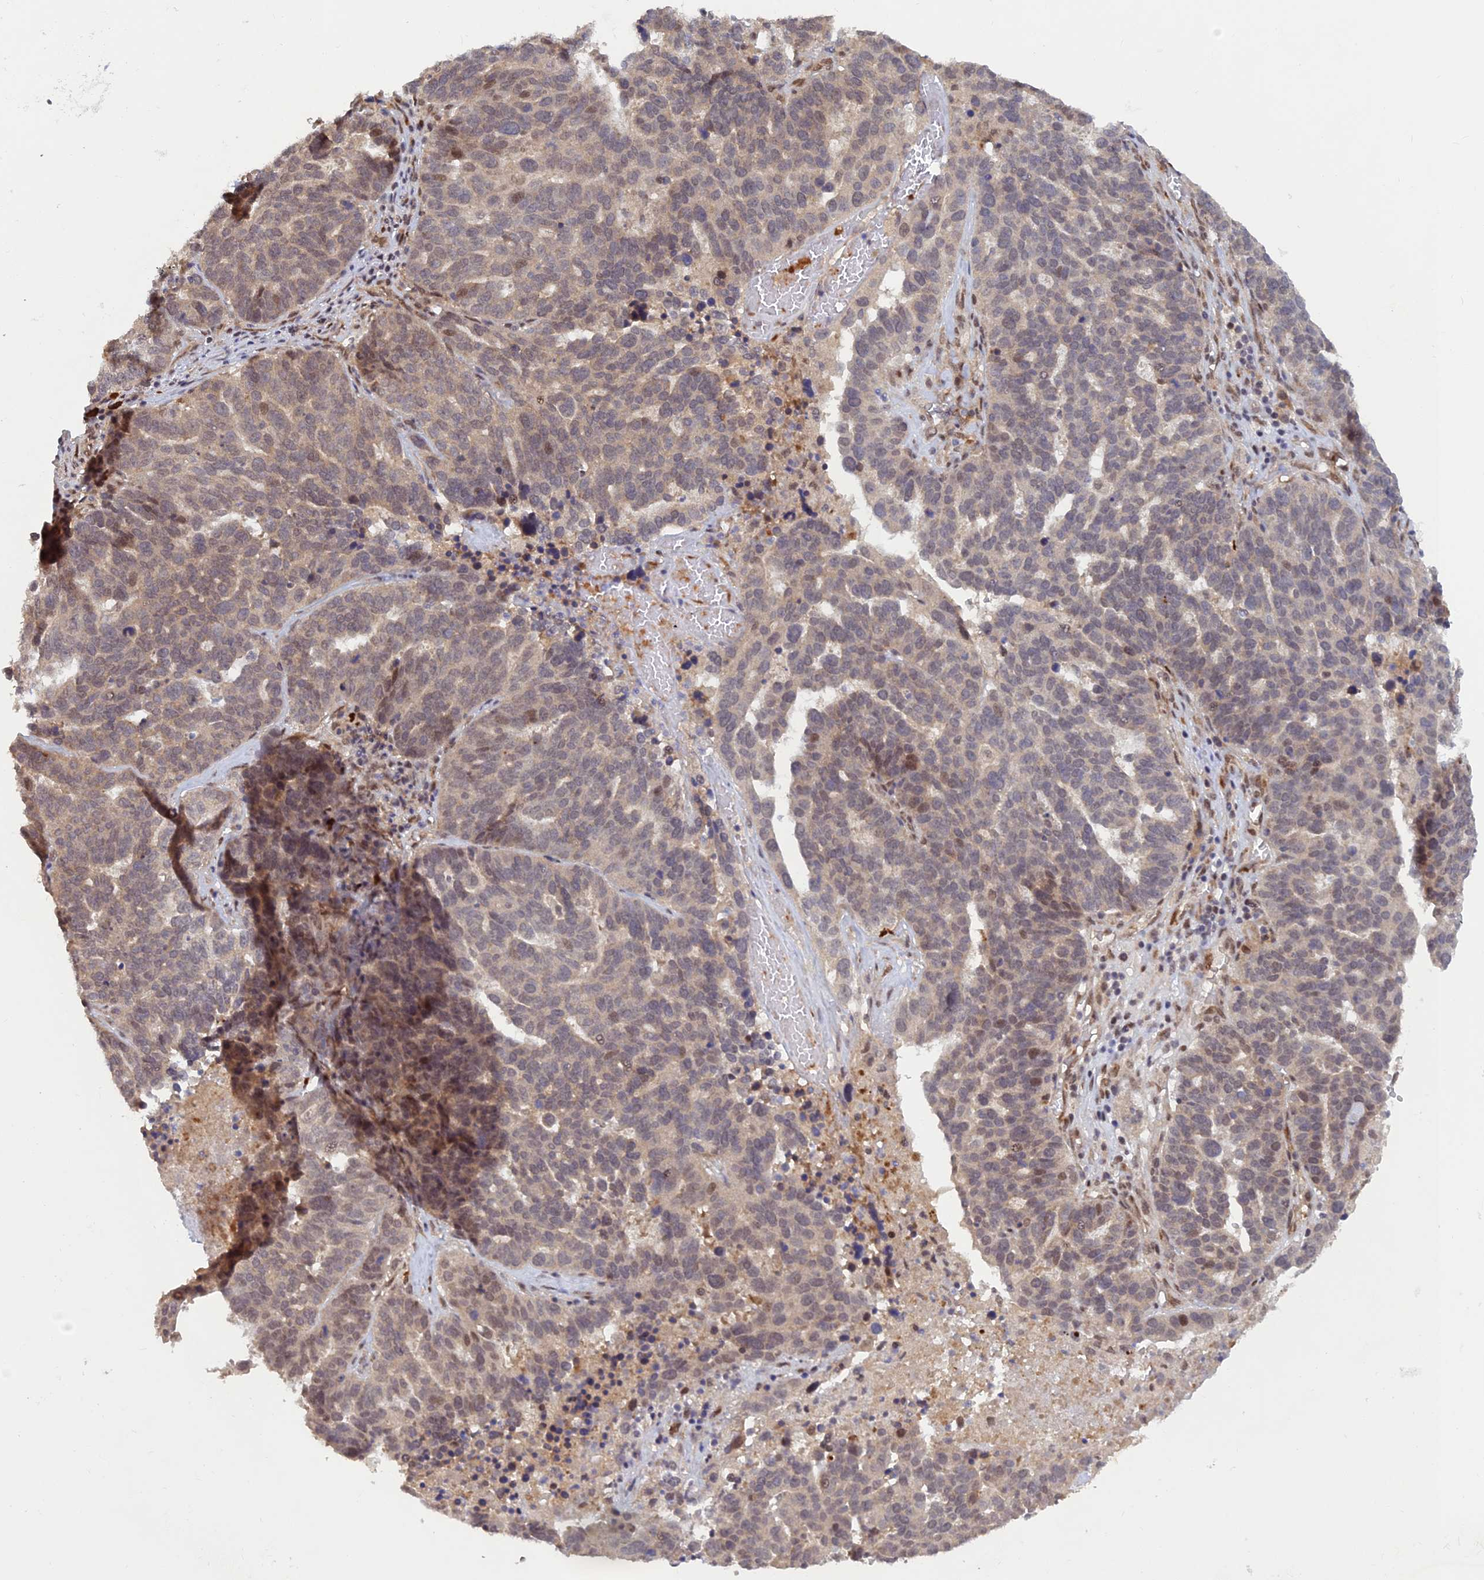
{"staining": {"intensity": "negative", "quantity": "none", "location": "none"}, "tissue": "ovarian cancer", "cell_type": "Tumor cells", "image_type": "cancer", "snomed": [{"axis": "morphology", "description": "Cystadenocarcinoma, serous, NOS"}, {"axis": "topography", "description": "Ovary"}], "caption": "High power microscopy histopathology image of an IHC photomicrograph of ovarian cancer (serous cystadenocarcinoma), revealing no significant positivity in tumor cells. The staining is performed using DAB brown chromogen with nuclei counter-stained in using hematoxylin.", "gene": "ZNF565", "patient": {"sex": "female", "age": 59}}